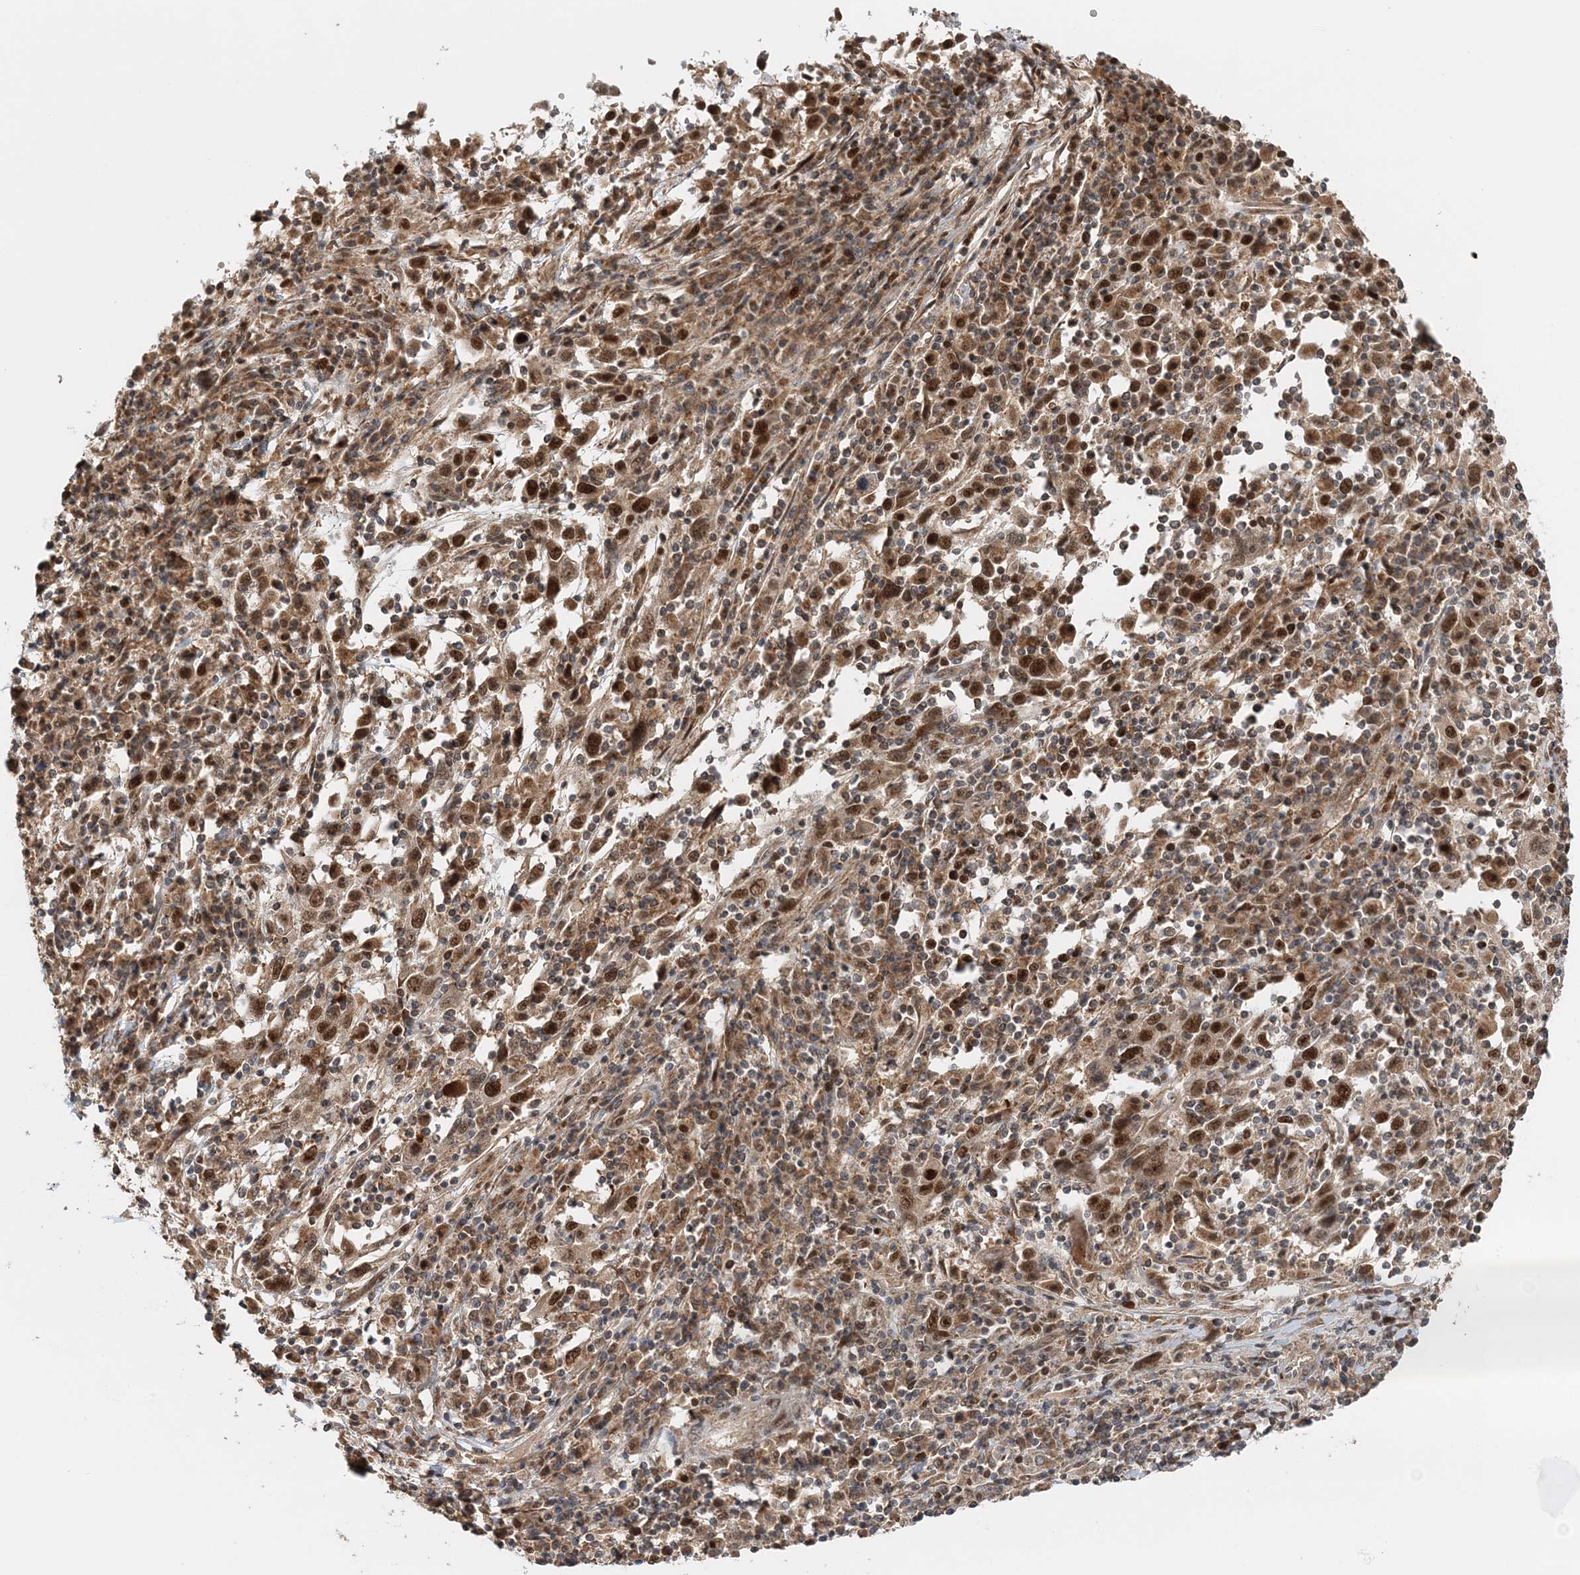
{"staining": {"intensity": "moderate", "quantity": ">75%", "location": "cytoplasmic/membranous,nuclear"}, "tissue": "cervical cancer", "cell_type": "Tumor cells", "image_type": "cancer", "snomed": [{"axis": "morphology", "description": "Squamous cell carcinoma, NOS"}, {"axis": "topography", "description": "Cervix"}], "caption": "An image of human cervical cancer (squamous cell carcinoma) stained for a protein shows moderate cytoplasmic/membranous and nuclear brown staining in tumor cells.", "gene": "KIF4A", "patient": {"sex": "female", "age": 46}}